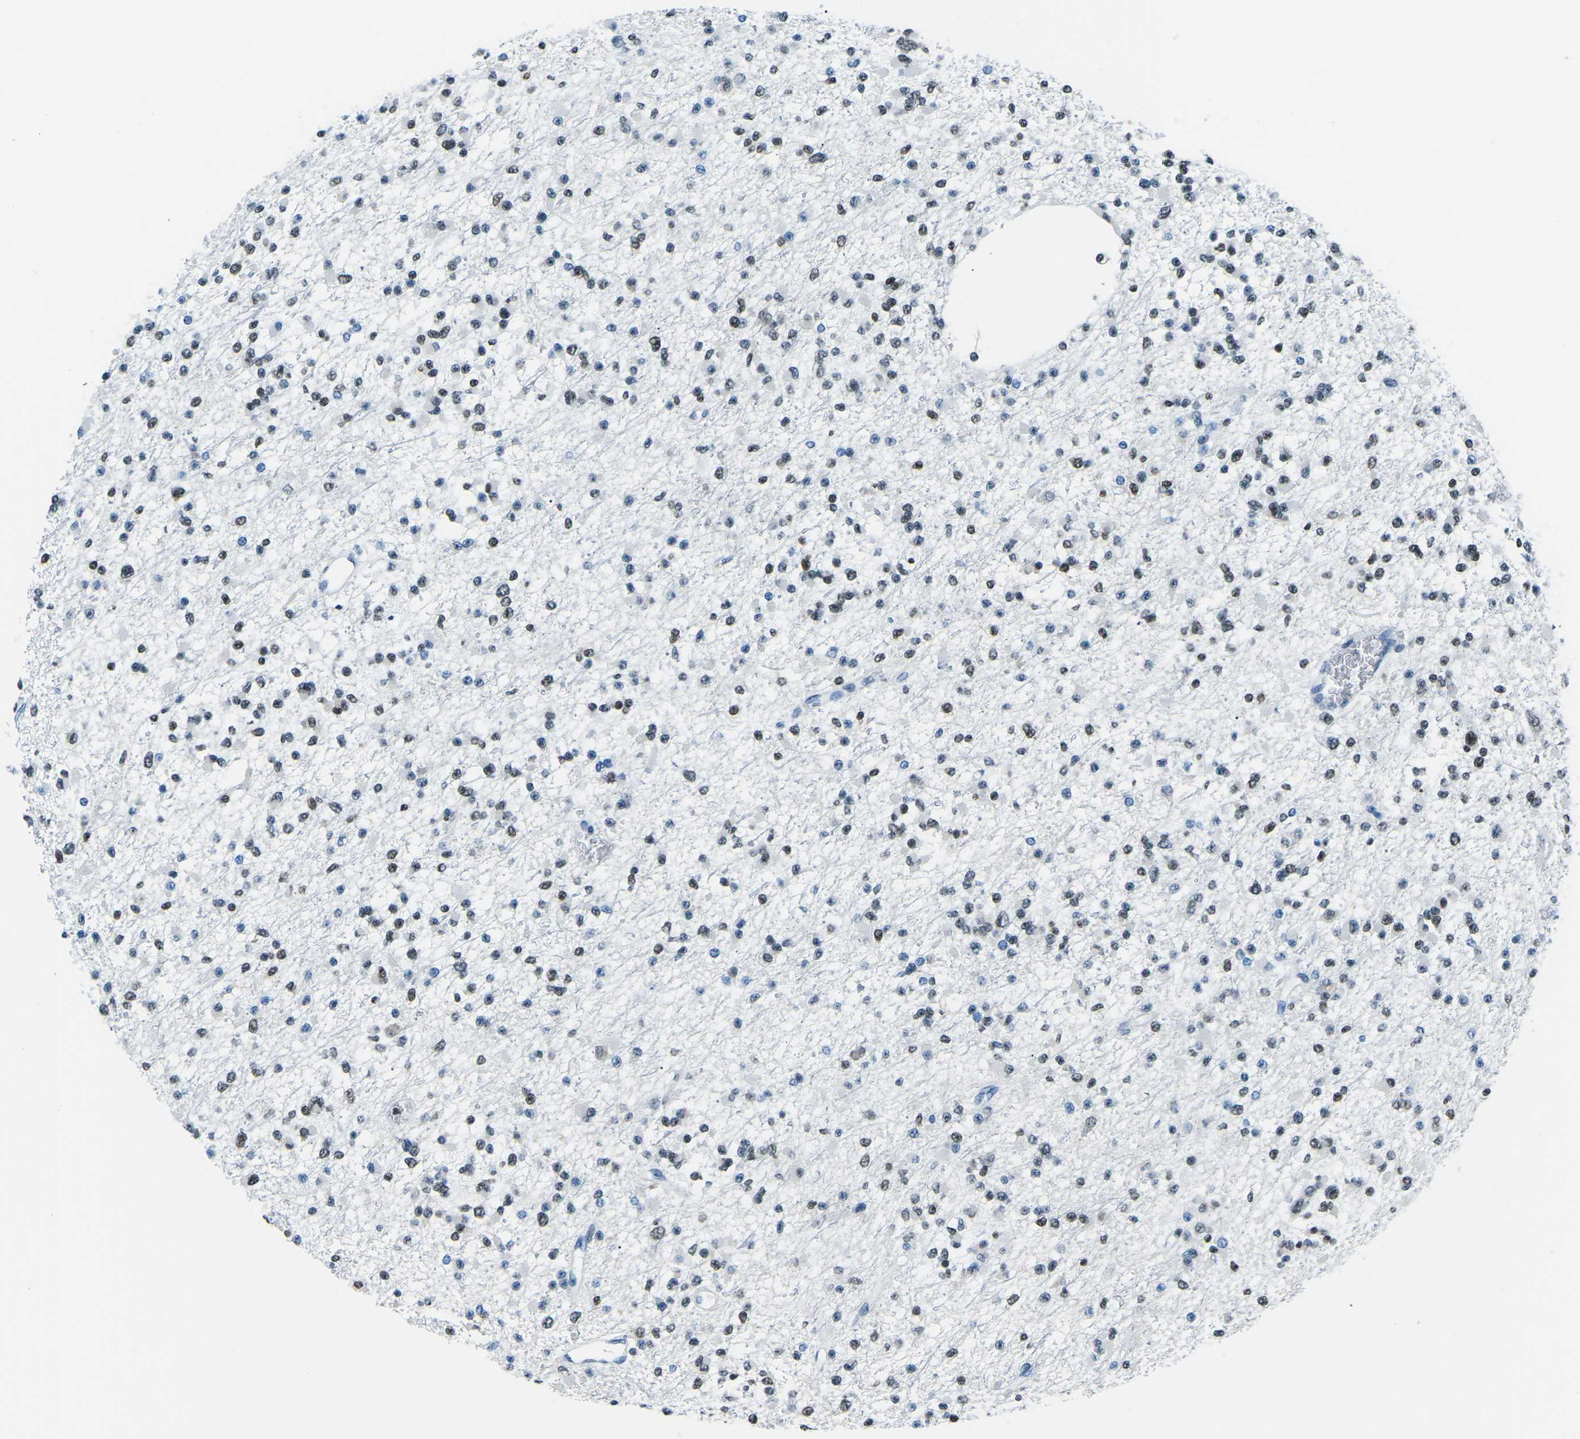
{"staining": {"intensity": "moderate", "quantity": ">75%", "location": "nuclear"}, "tissue": "glioma", "cell_type": "Tumor cells", "image_type": "cancer", "snomed": [{"axis": "morphology", "description": "Glioma, malignant, Low grade"}, {"axis": "topography", "description": "Brain"}], "caption": "About >75% of tumor cells in malignant glioma (low-grade) demonstrate moderate nuclear protein staining as visualized by brown immunohistochemical staining.", "gene": "CELF2", "patient": {"sex": "female", "age": 22}}